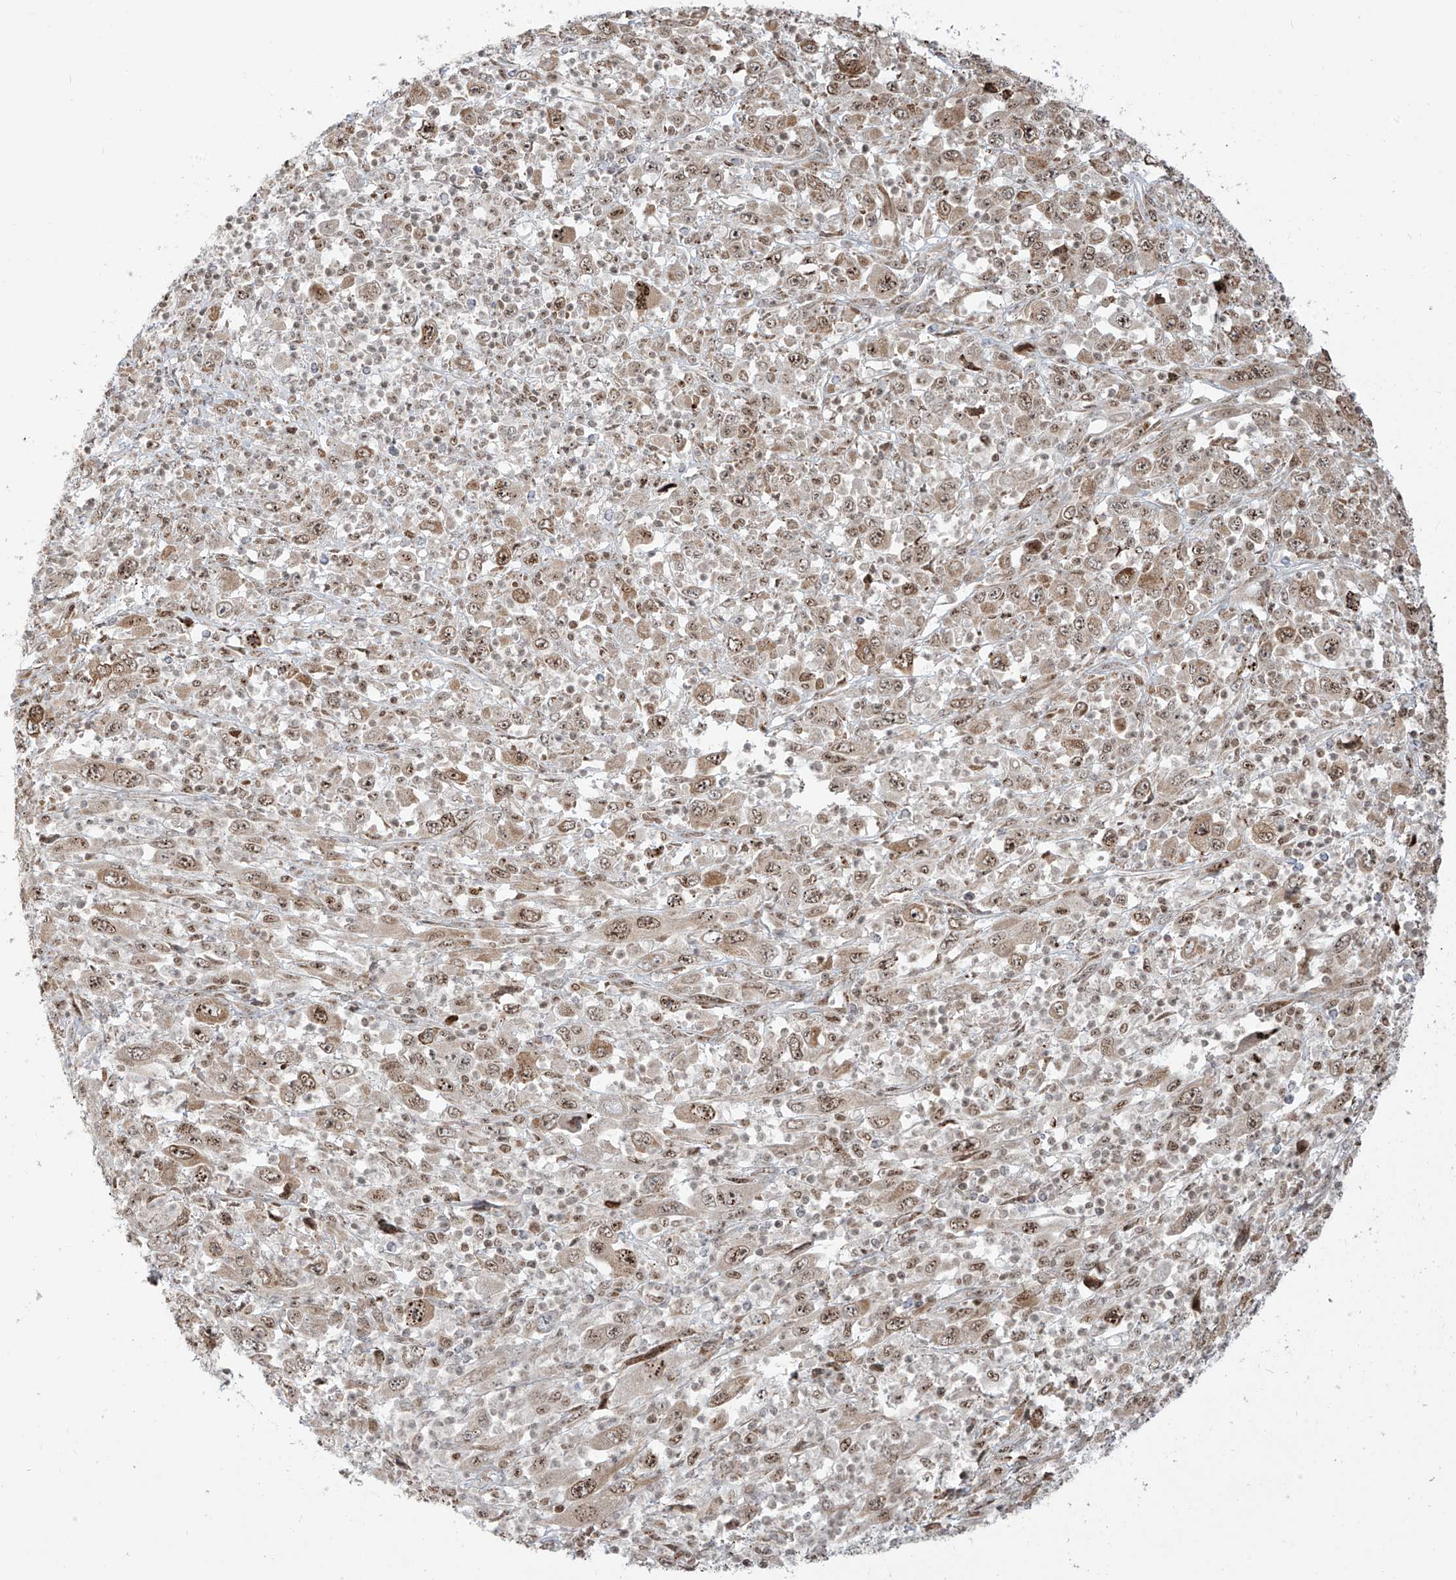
{"staining": {"intensity": "strong", "quantity": ">75%", "location": "cytoplasmic/membranous,nuclear"}, "tissue": "melanoma", "cell_type": "Tumor cells", "image_type": "cancer", "snomed": [{"axis": "morphology", "description": "Malignant melanoma, Metastatic site"}, {"axis": "topography", "description": "Skin"}], "caption": "Malignant melanoma (metastatic site) tissue exhibits strong cytoplasmic/membranous and nuclear expression in about >75% of tumor cells, visualized by immunohistochemistry.", "gene": "ZBTB8A", "patient": {"sex": "female", "age": 56}}